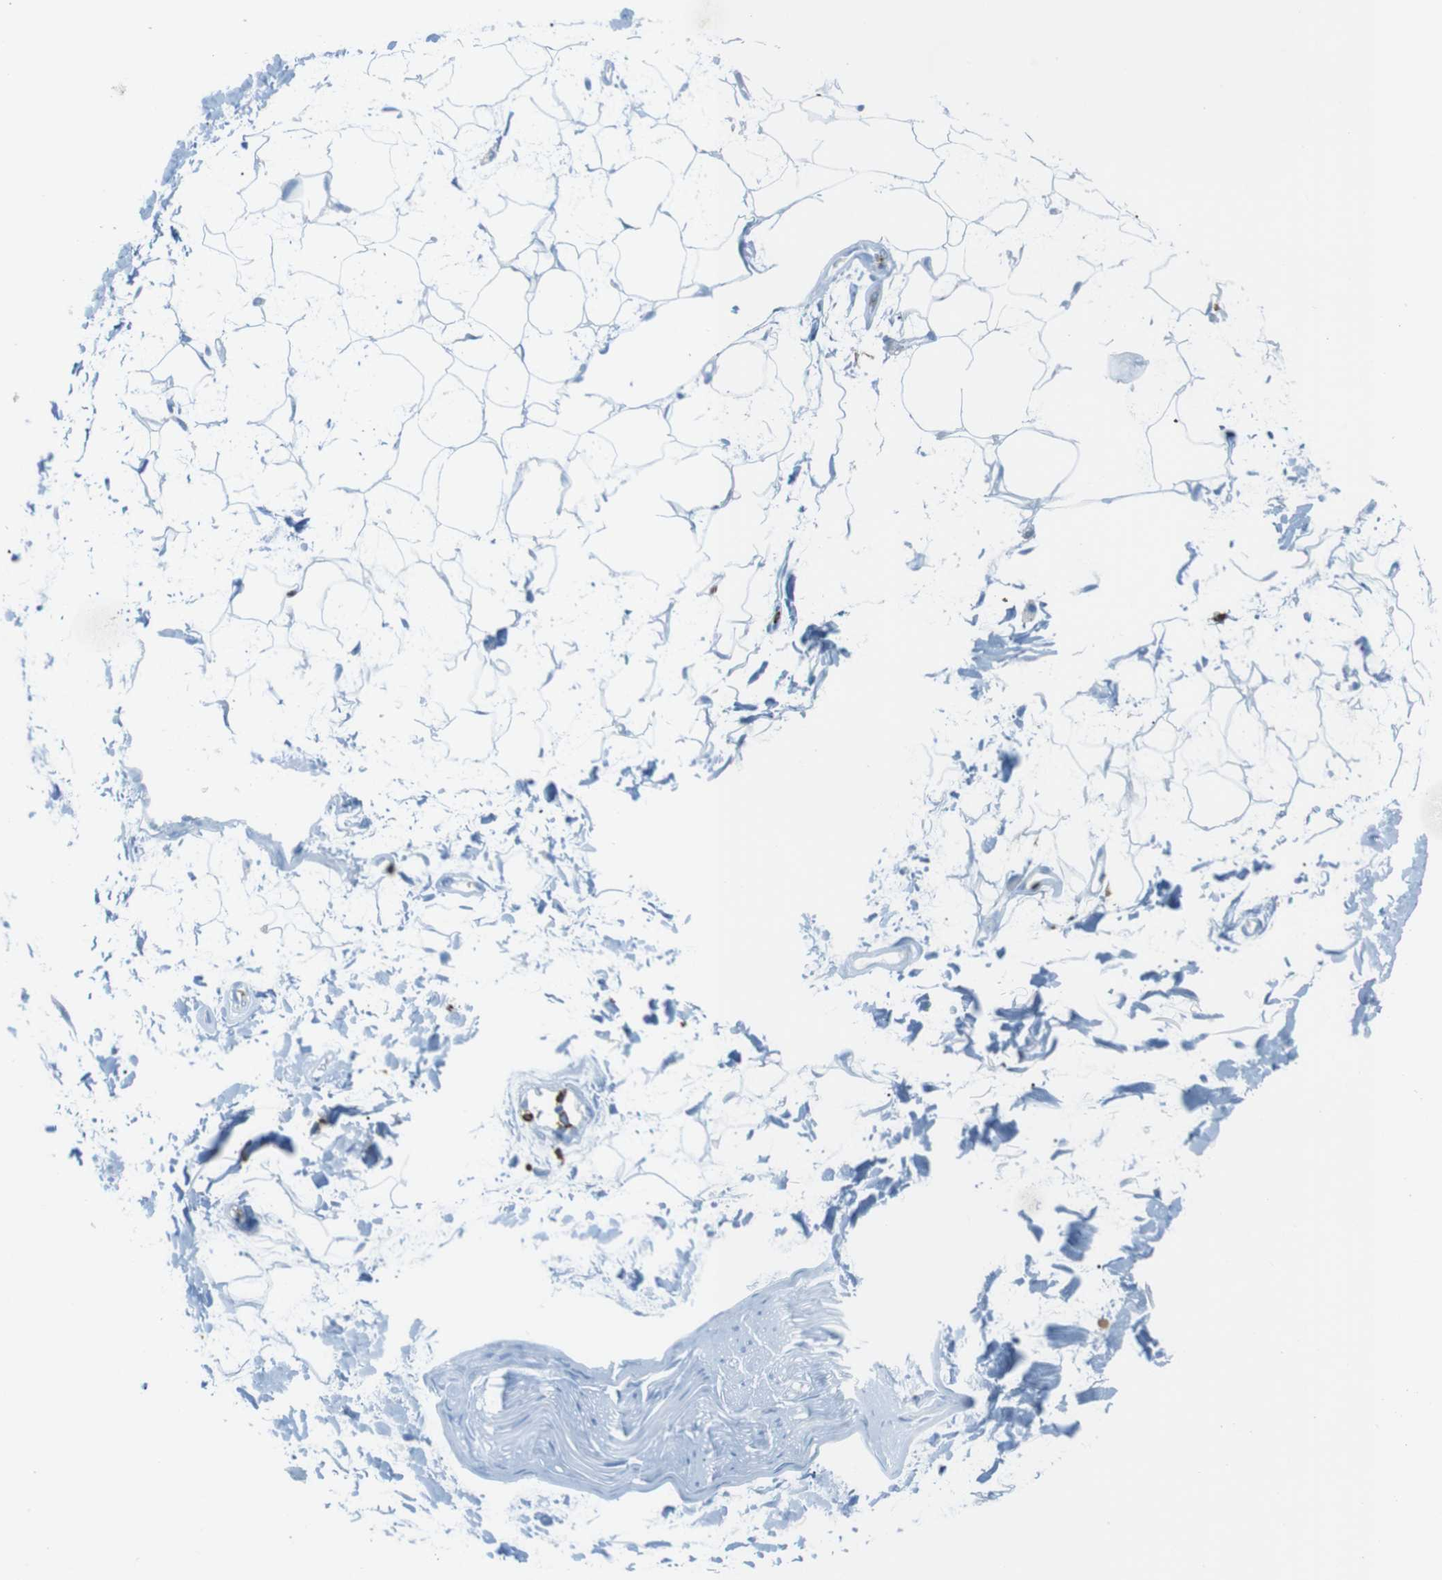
{"staining": {"intensity": "negative", "quantity": "none", "location": "none"}, "tissue": "adipose tissue", "cell_type": "Adipocytes", "image_type": "normal", "snomed": [{"axis": "morphology", "description": "Normal tissue, NOS"}, {"axis": "topography", "description": "Soft tissue"}], "caption": "The image reveals no staining of adipocytes in benign adipose tissue.", "gene": "MCEMP1", "patient": {"sex": "male", "age": 72}}